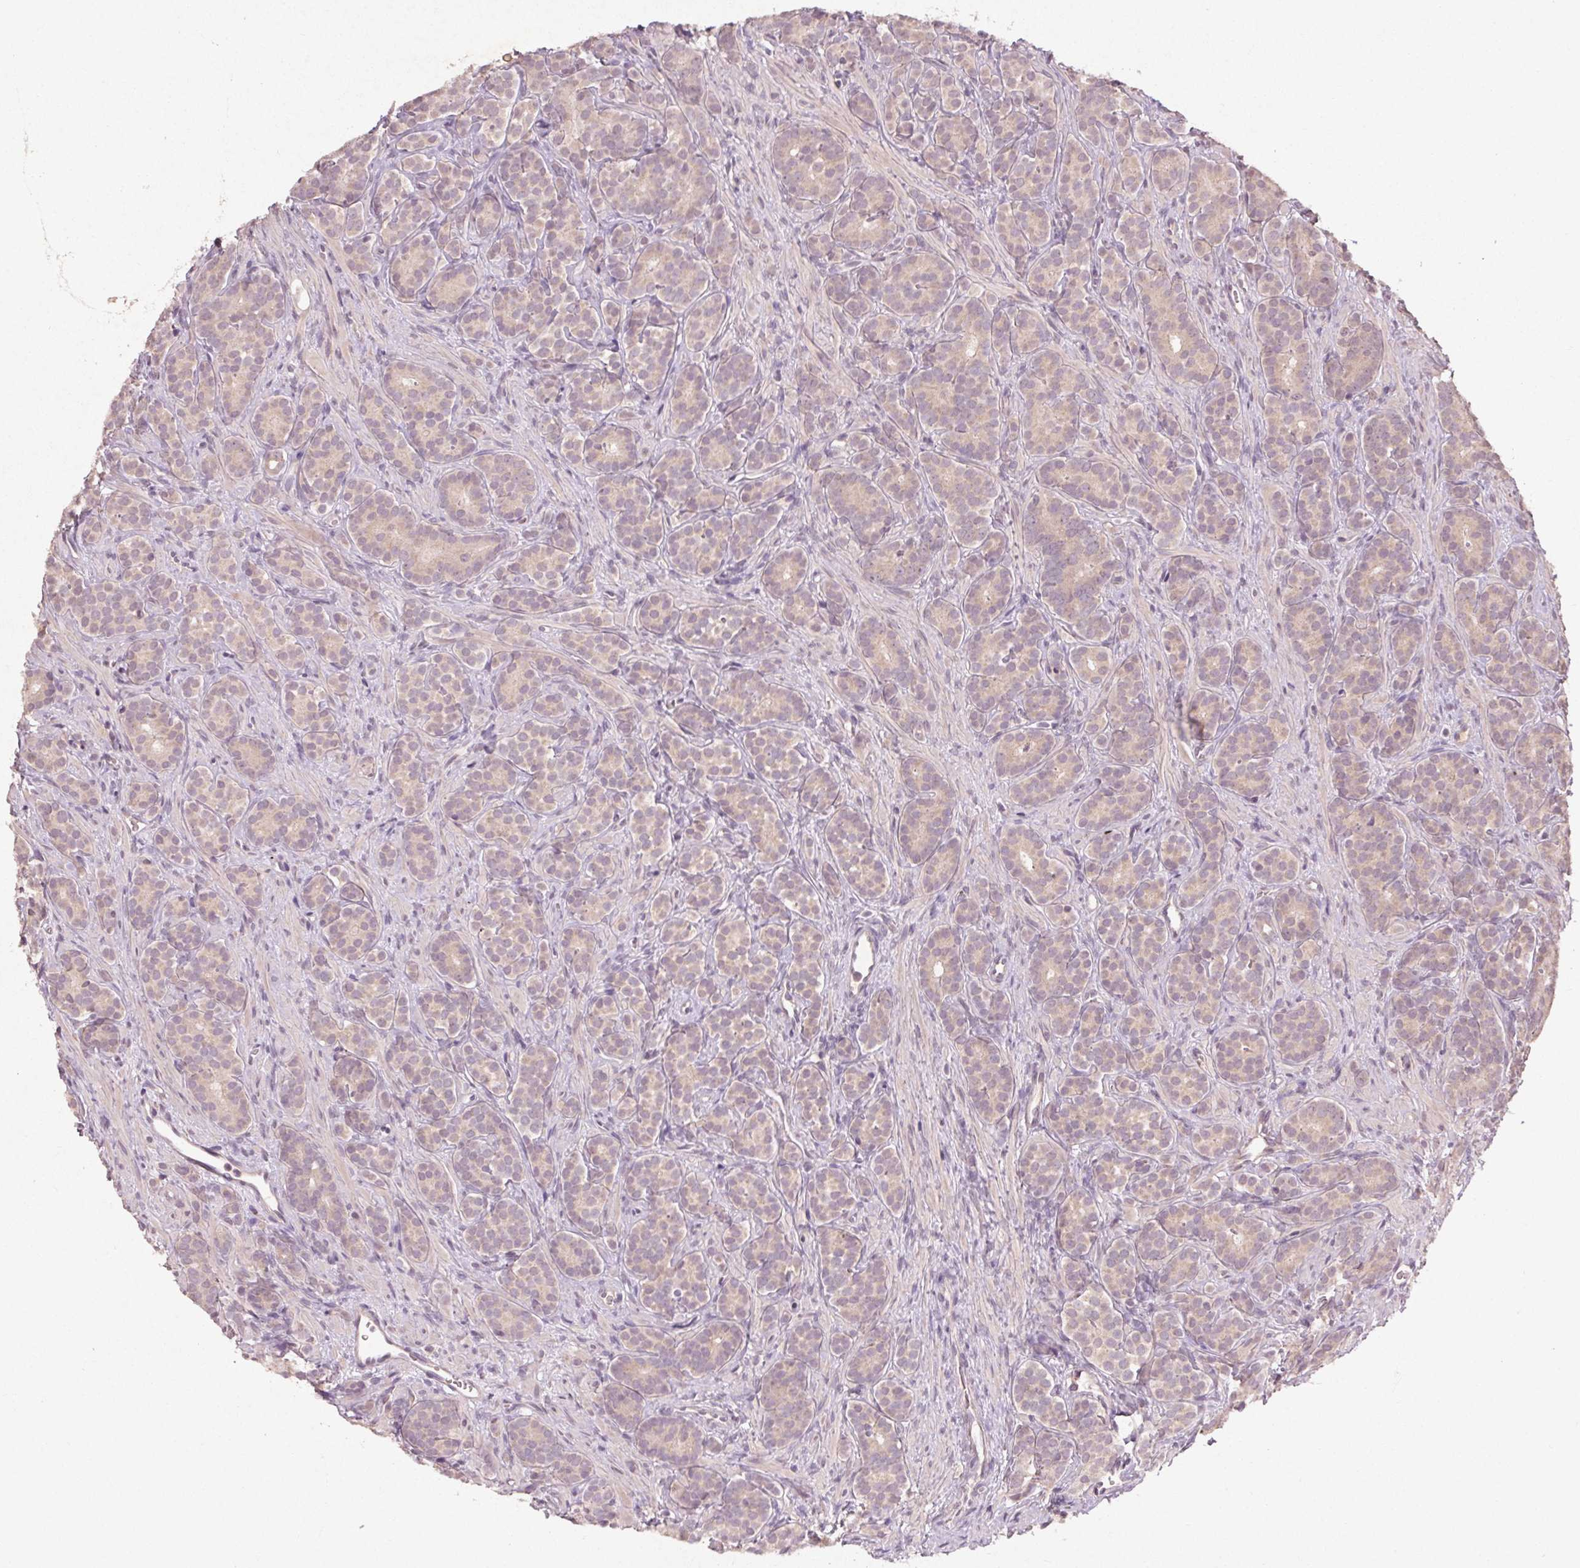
{"staining": {"intensity": "weak", "quantity": "25%-75%", "location": "cytoplasmic/membranous"}, "tissue": "prostate cancer", "cell_type": "Tumor cells", "image_type": "cancer", "snomed": [{"axis": "morphology", "description": "Adenocarcinoma, High grade"}, {"axis": "topography", "description": "Prostate"}], "caption": "Tumor cells reveal low levels of weak cytoplasmic/membranous staining in about 25%-75% of cells in human adenocarcinoma (high-grade) (prostate).", "gene": "KLRC3", "patient": {"sex": "male", "age": 84}}